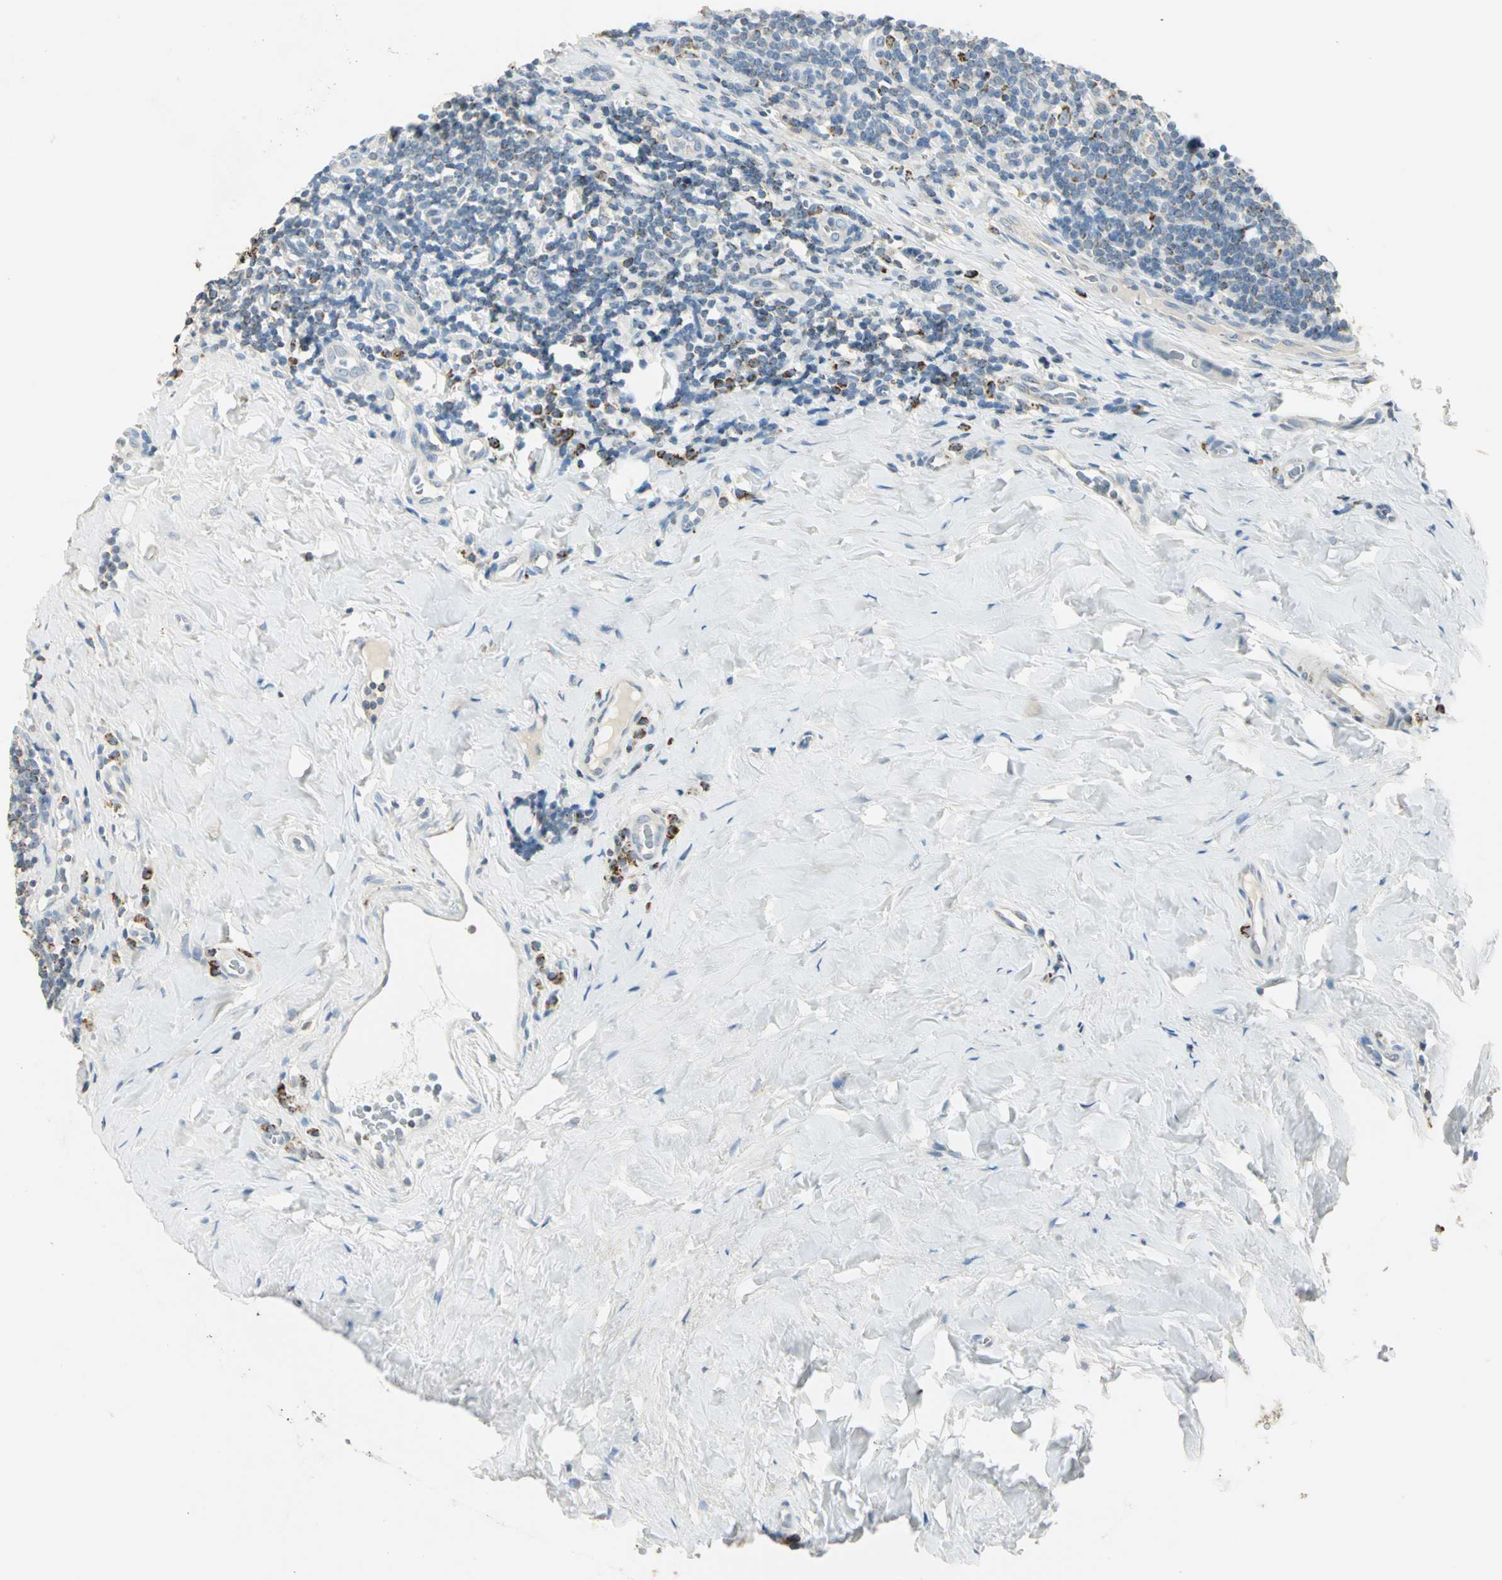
{"staining": {"intensity": "strong", "quantity": ">75%", "location": "cytoplasmic/membranous"}, "tissue": "tonsil", "cell_type": "Germinal center cells", "image_type": "normal", "snomed": [{"axis": "morphology", "description": "Normal tissue, NOS"}, {"axis": "topography", "description": "Tonsil"}], "caption": "Germinal center cells display strong cytoplasmic/membranous positivity in approximately >75% of cells in benign tonsil. (DAB (3,3'-diaminobenzidine) = brown stain, brightfield microscopy at high magnification).", "gene": "ACADM", "patient": {"sex": "male", "age": 31}}